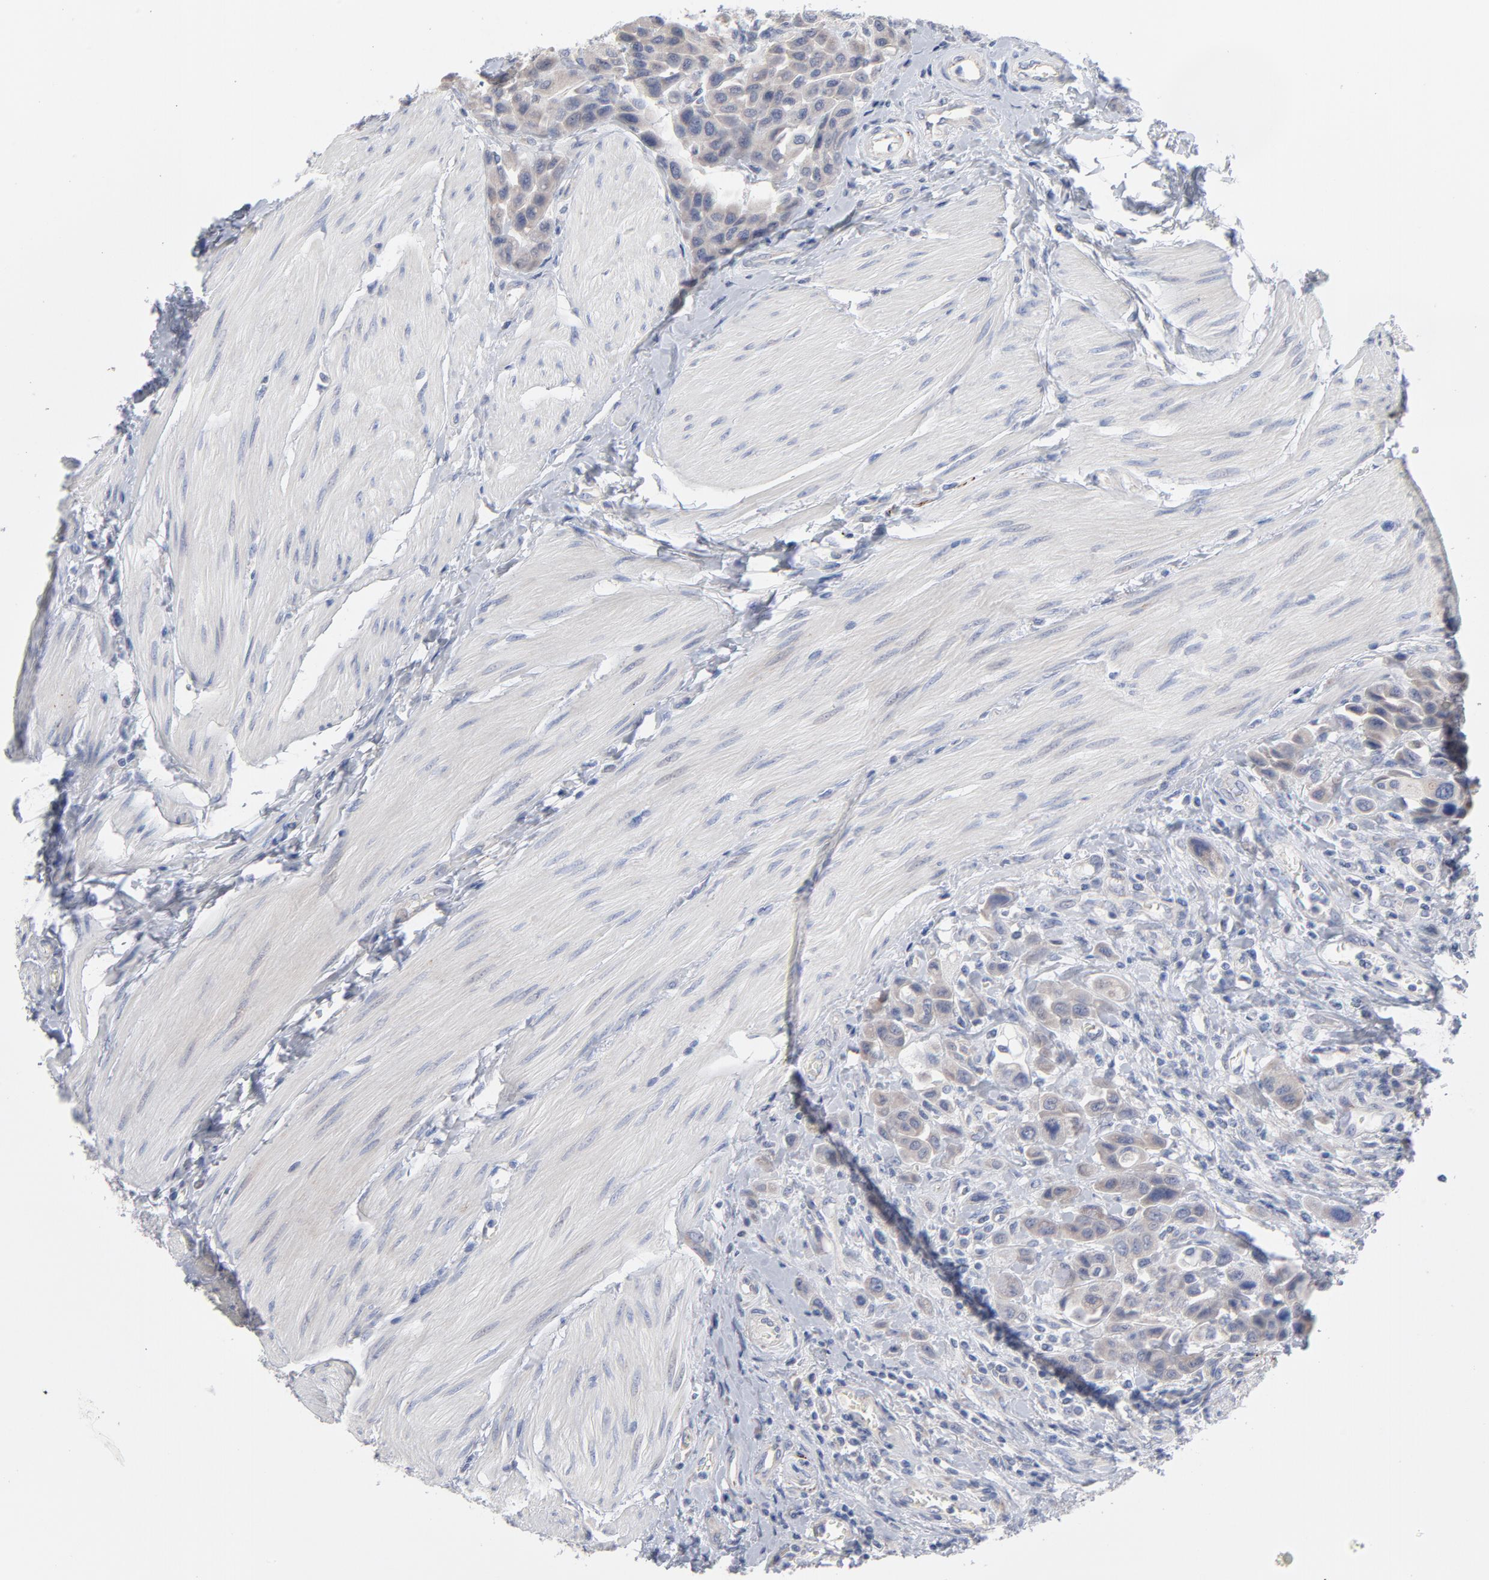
{"staining": {"intensity": "weak", "quantity": ">75%", "location": "cytoplasmic/membranous"}, "tissue": "urothelial cancer", "cell_type": "Tumor cells", "image_type": "cancer", "snomed": [{"axis": "morphology", "description": "Urothelial carcinoma, High grade"}, {"axis": "topography", "description": "Urinary bladder"}], "caption": "The immunohistochemical stain highlights weak cytoplasmic/membranous expression in tumor cells of high-grade urothelial carcinoma tissue.", "gene": "CPE", "patient": {"sex": "male", "age": 50}}